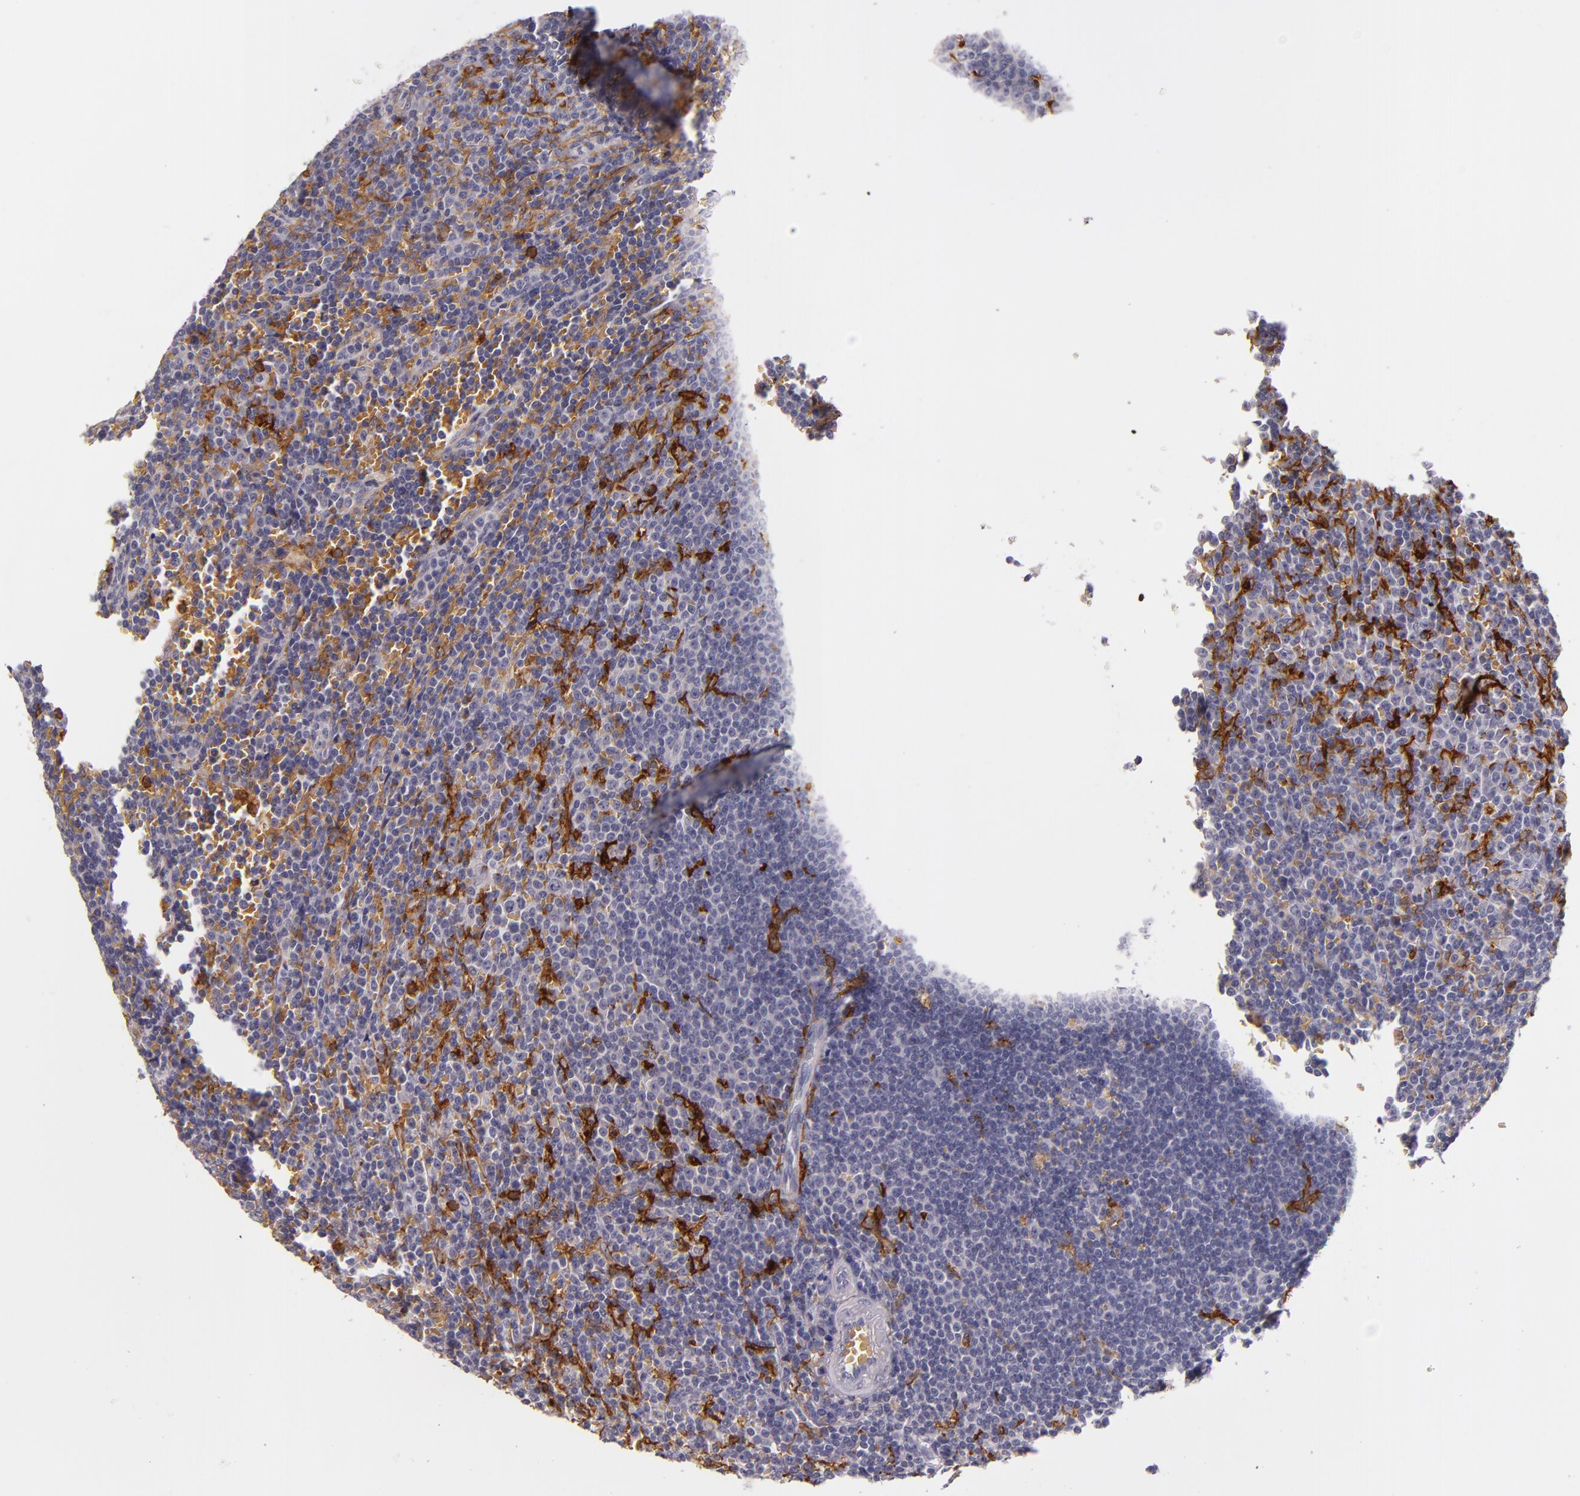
{"staining": {"intensity": "moderate", "quantity": "25%-75%", "location": "cytoplasmic/membranous"}, "tissue": "lymphoma", "cell_type": "Tumor cells", "image_type": "cancer", "snomed": [{"axis": "morphology", "description": "Malignant lymphoma, non-Hodgkin's type, Low grade"}, {"axis": "topography", "description": "Spleen"}], "caption": "IHC histopathology image of lymphoma stained for a protein (brown), which exhibits medium levels of moderate cytoplasmic/membranous staining in about 25%-75% of tumor cells.", "gene": "C5AR1", "patient": {"sex": "male", "age": 80}}